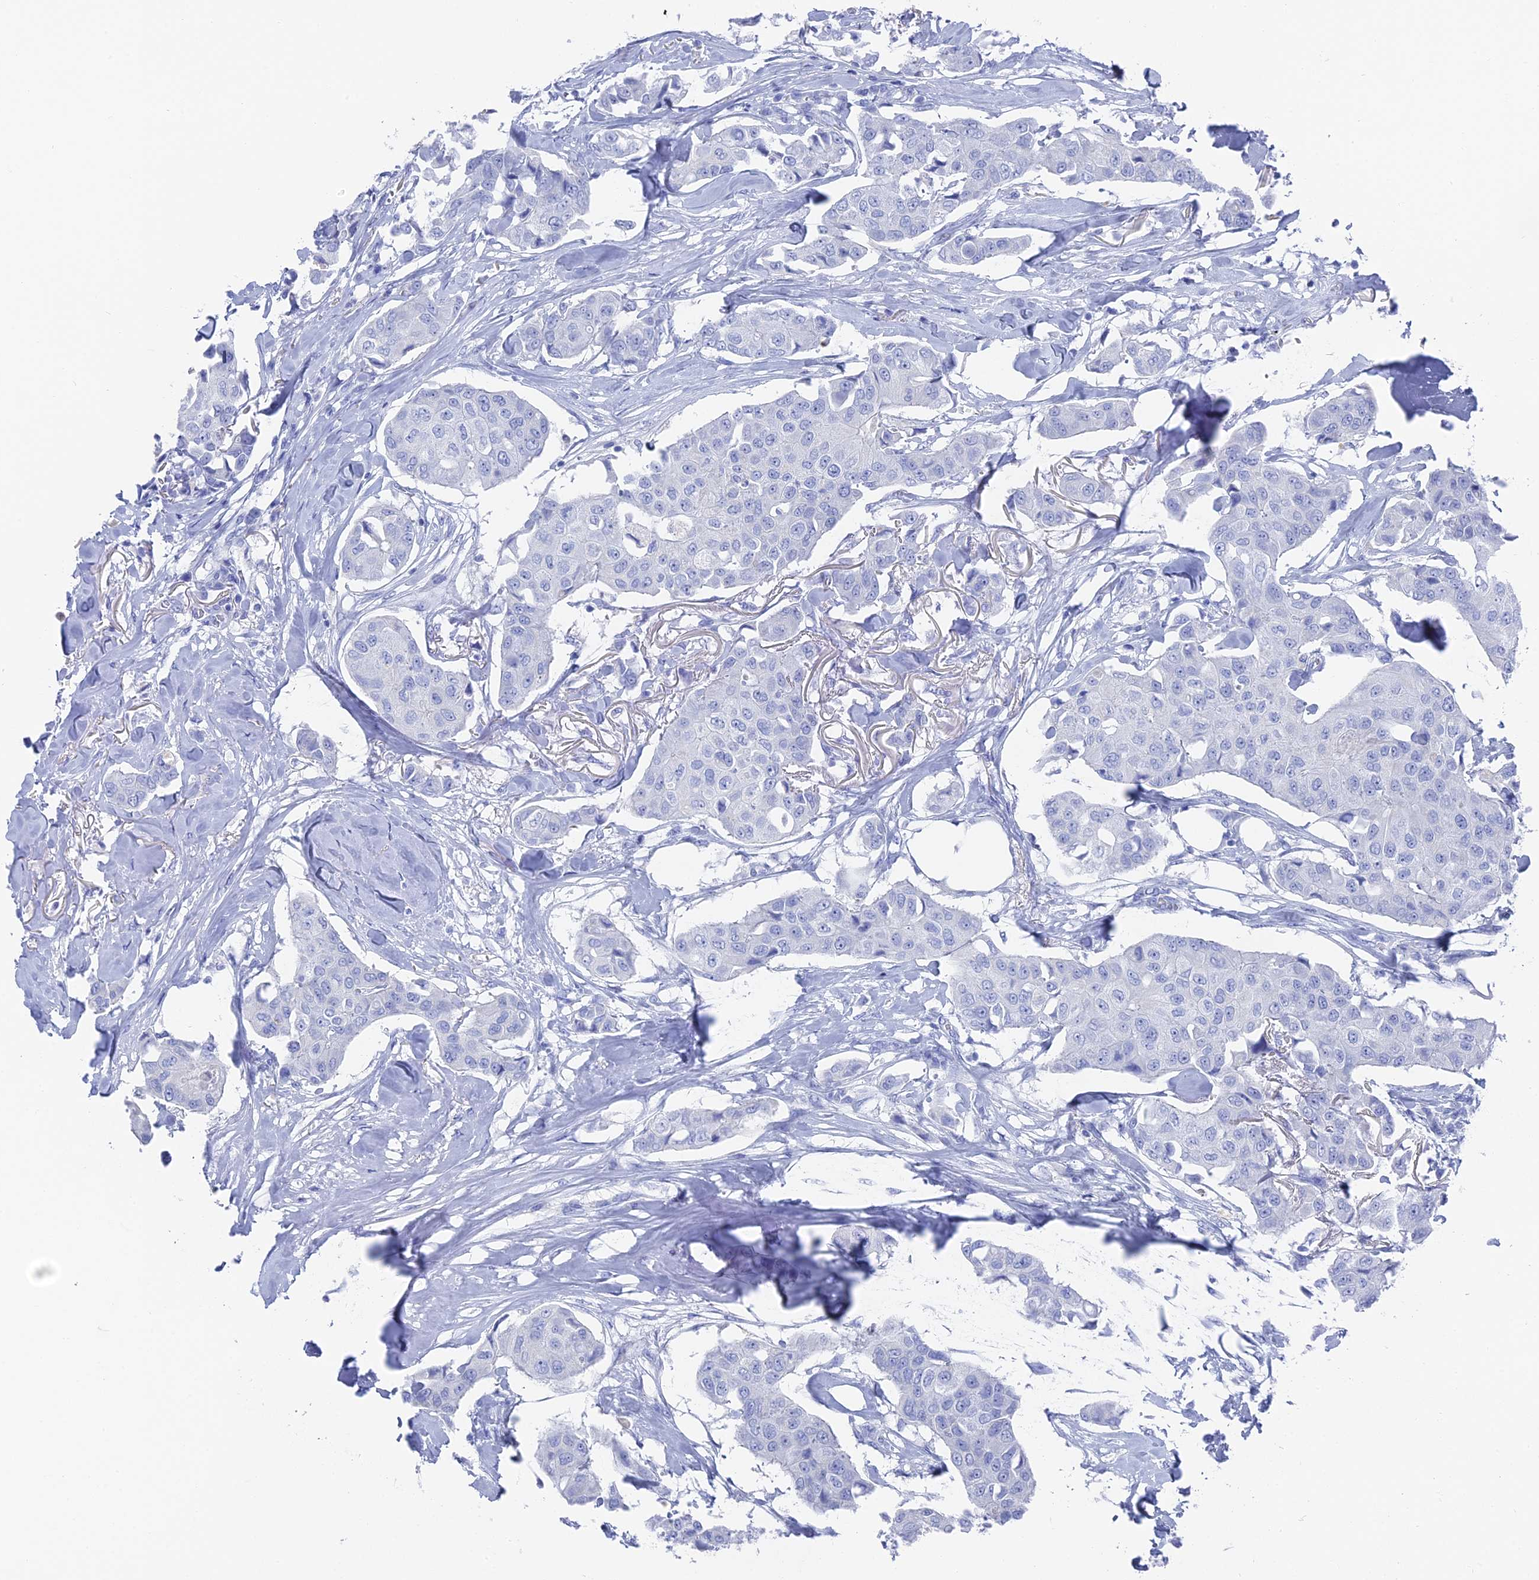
{"staining": {"intensity": "negative", "quantity": "none", "location": "none"}, "tissue": "breast cancer", "cell_type": "Tumor cells", "image_type": "cancer", "snomed": [{"axis": "morphology", "description": "Duct carcinoma"}, {"axis": "topography", "description": "Breast"}], "caption": "A high-resolution photomicrograph shows immunohistochemistry staining of infiltrating ductal carcinoma (breast), which shows no significant expression in tumor cells.", "gene": "ENPP3", "patient": {"sex": "female", "age": 80}}